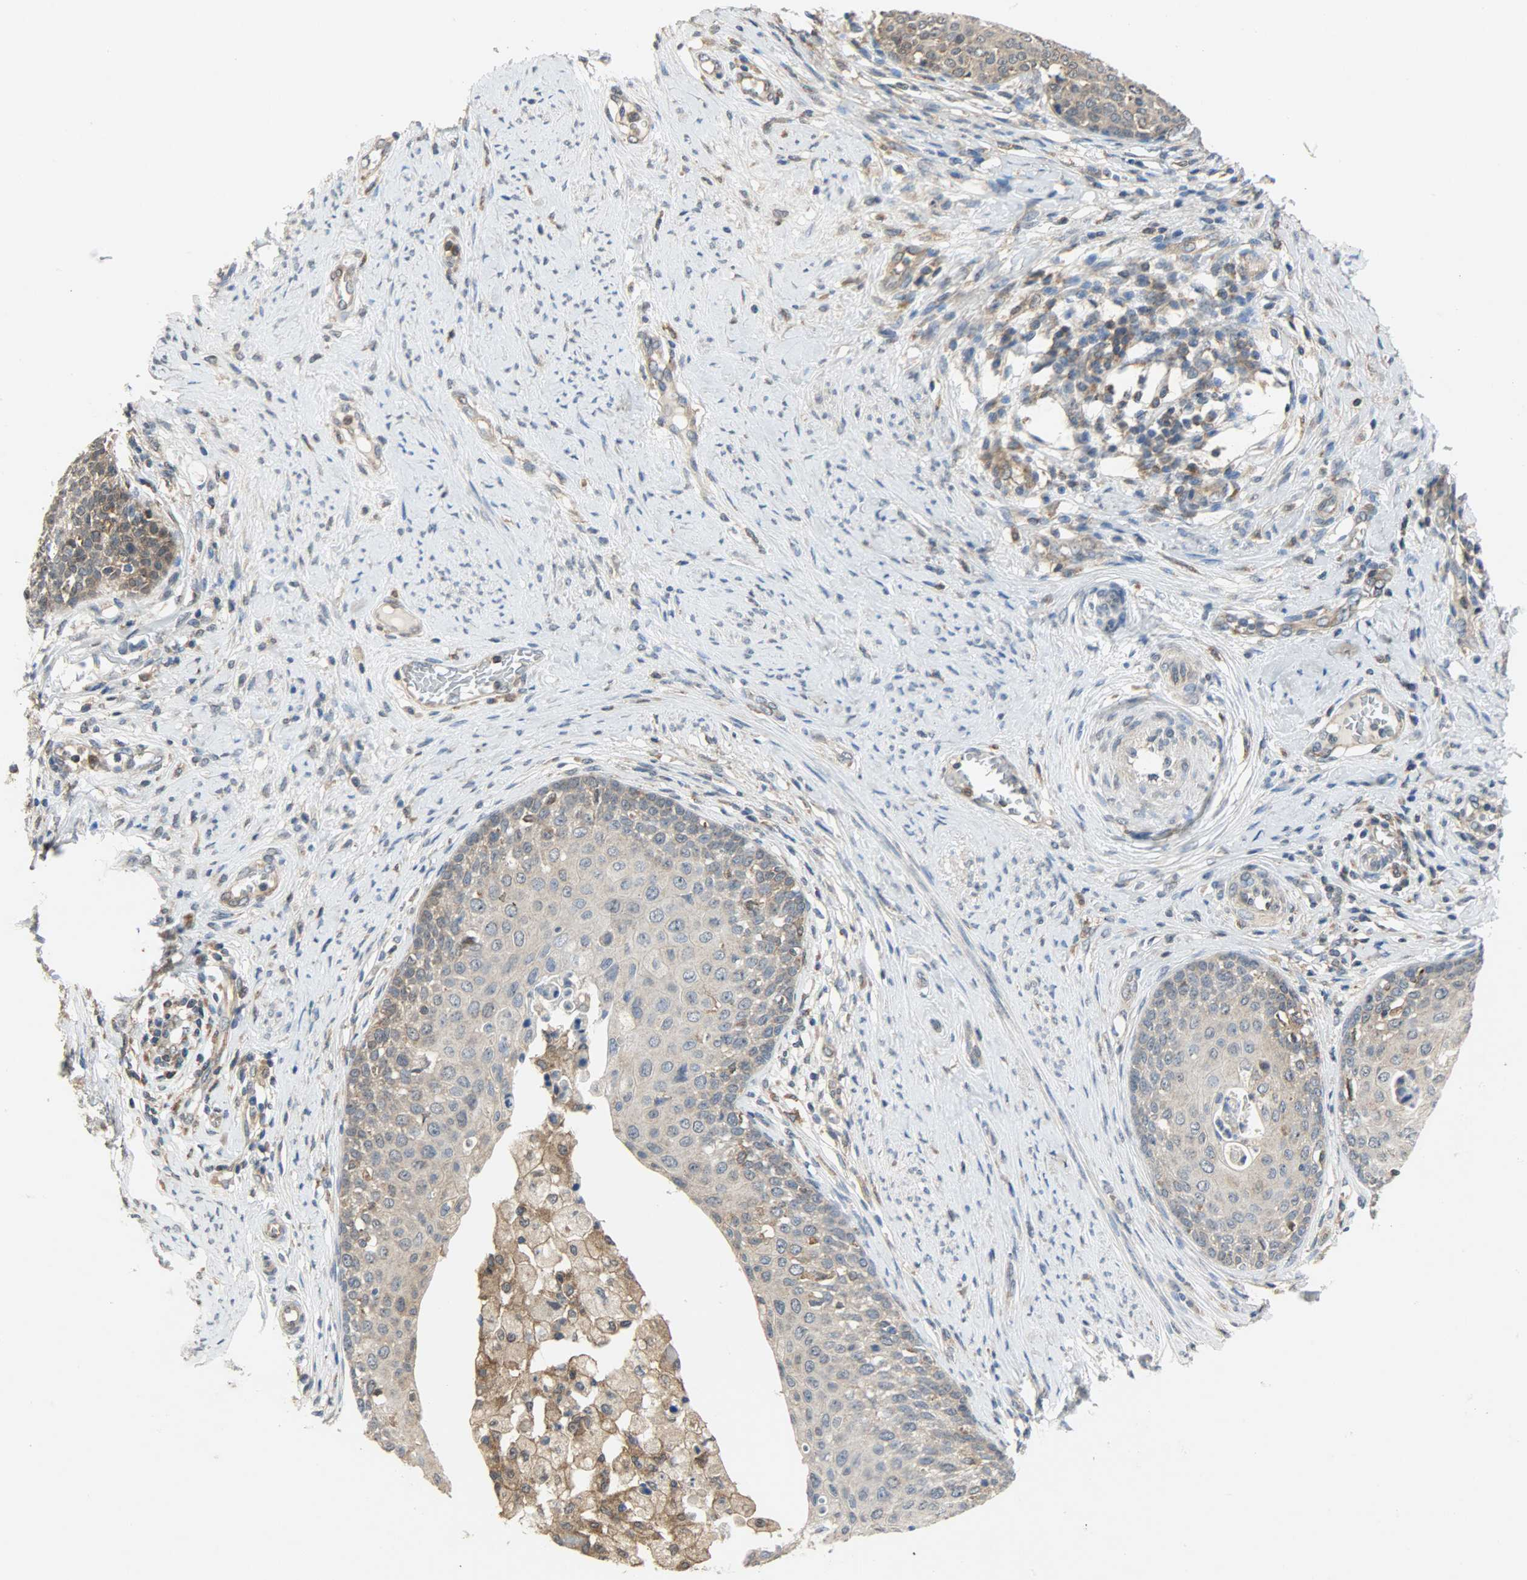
{"staining": {"intensity": "moderate", "quantity": ">75%", "location": "cytoplasmic/membranous"}, "tissue": "cervical cancer", "cell_type": "Tumor cells", "image_type": "cancer", "snomed": [{"axis": "morphology", "description": "Squamous cell carcinoma, NOS"}, {"axis": "morphology", "description": "Adenocarcinoma, NOS"}, {"axis": "topography", "description": "Cervix"}], "caption": "There is medium levels of moderate cytoplasmic/membranous staining in tumor cells of adenocarcinoma (cervical), as demonstrated by immunohistochemical staining (brown color).", "gene": "TRIM21", "patient": {"sex": "female", "age": 52}}